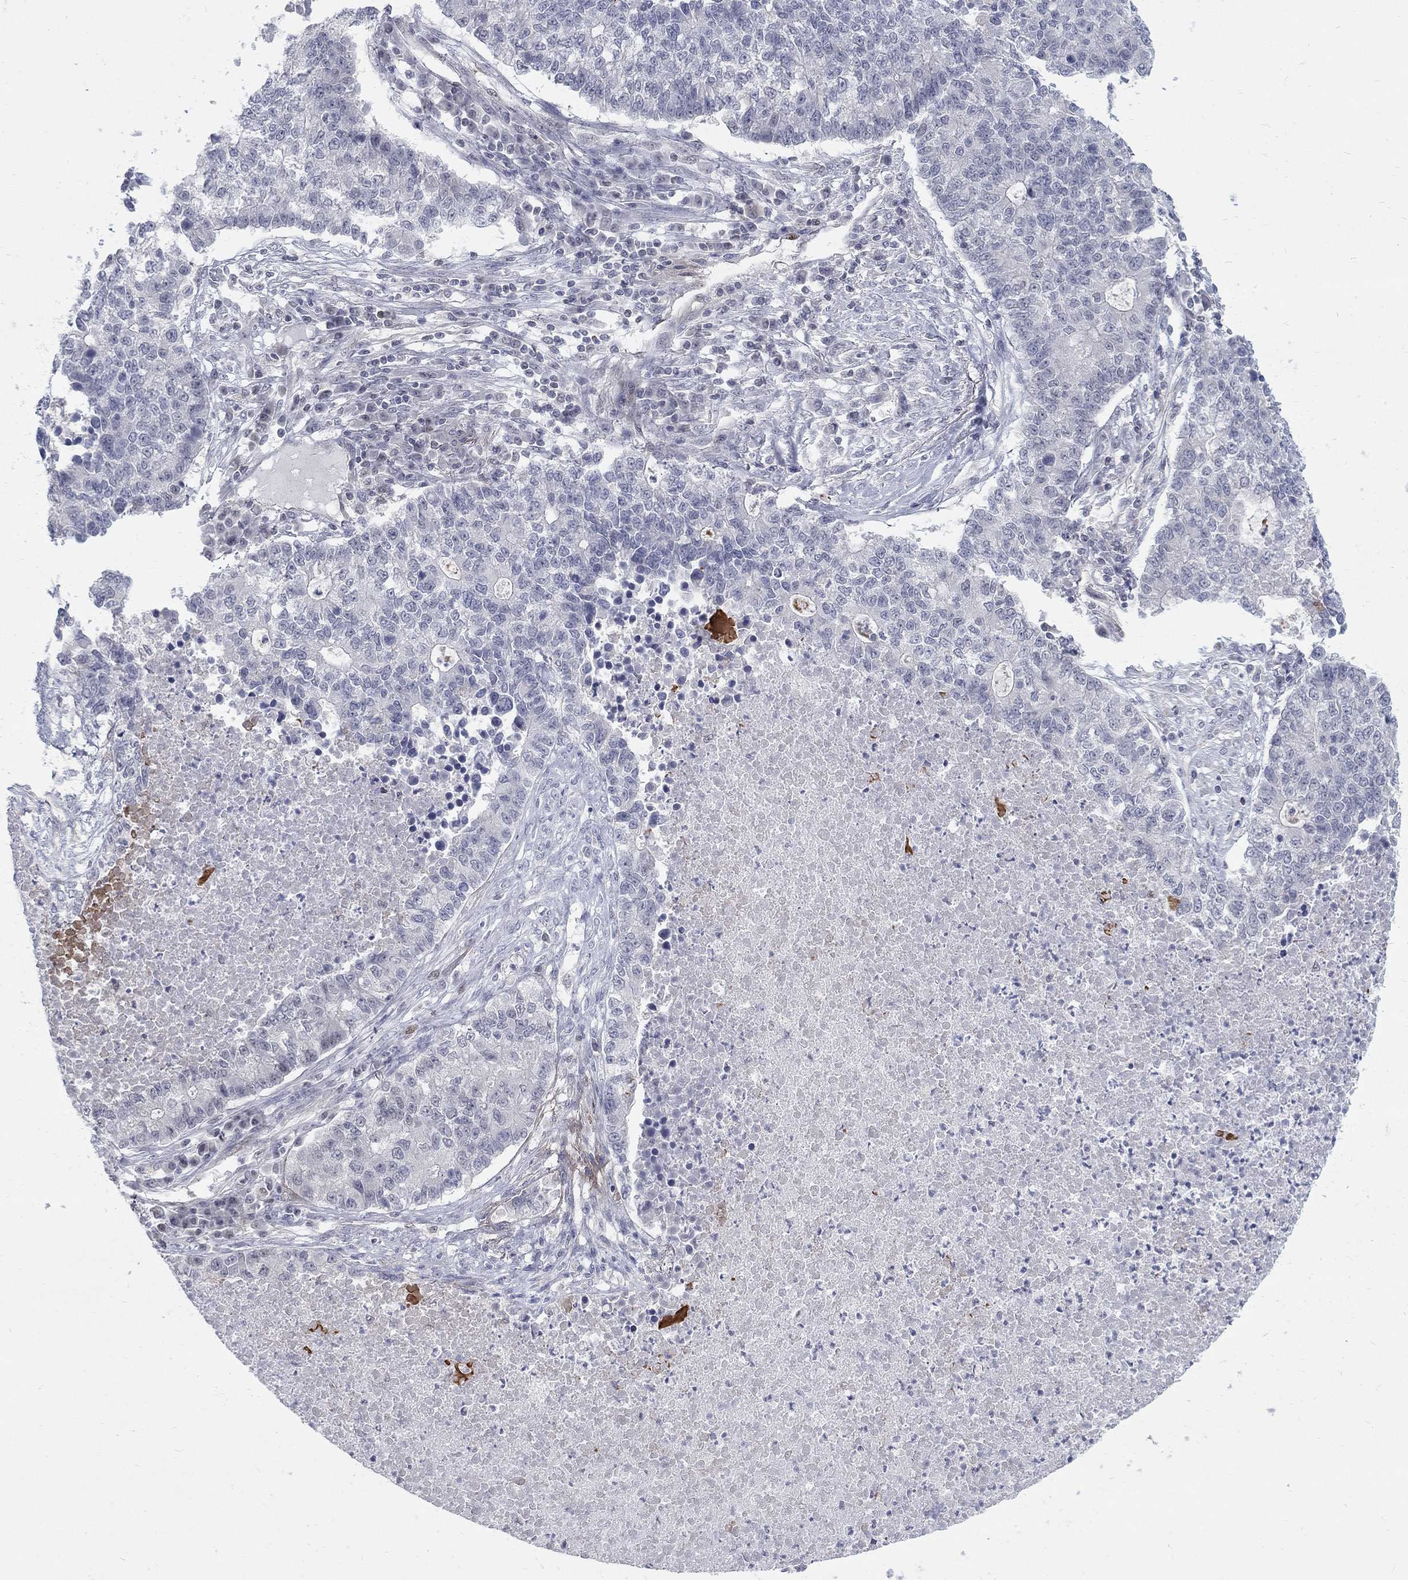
{"staining": {"intensity": "negative", "quantity": "none", "location": "none"}, "tissue": "lung cancer", "cell_type": "Tumor cells", "image_type": "cancer", "snomed": [{"axis": "morphology", "description": "Adenocarcinoma, NOS"}, {"axis": "topography", "description": "Lung"}], "caption": "Photomicrograph shows no significant protein staining in tumor cells of lung cancer. (Brightfield microscopy of DAB immunohistochemistry (IHC) at high magnification).", "gene": "GCFC2", "patient": {"sex": "male", "age": 57}}